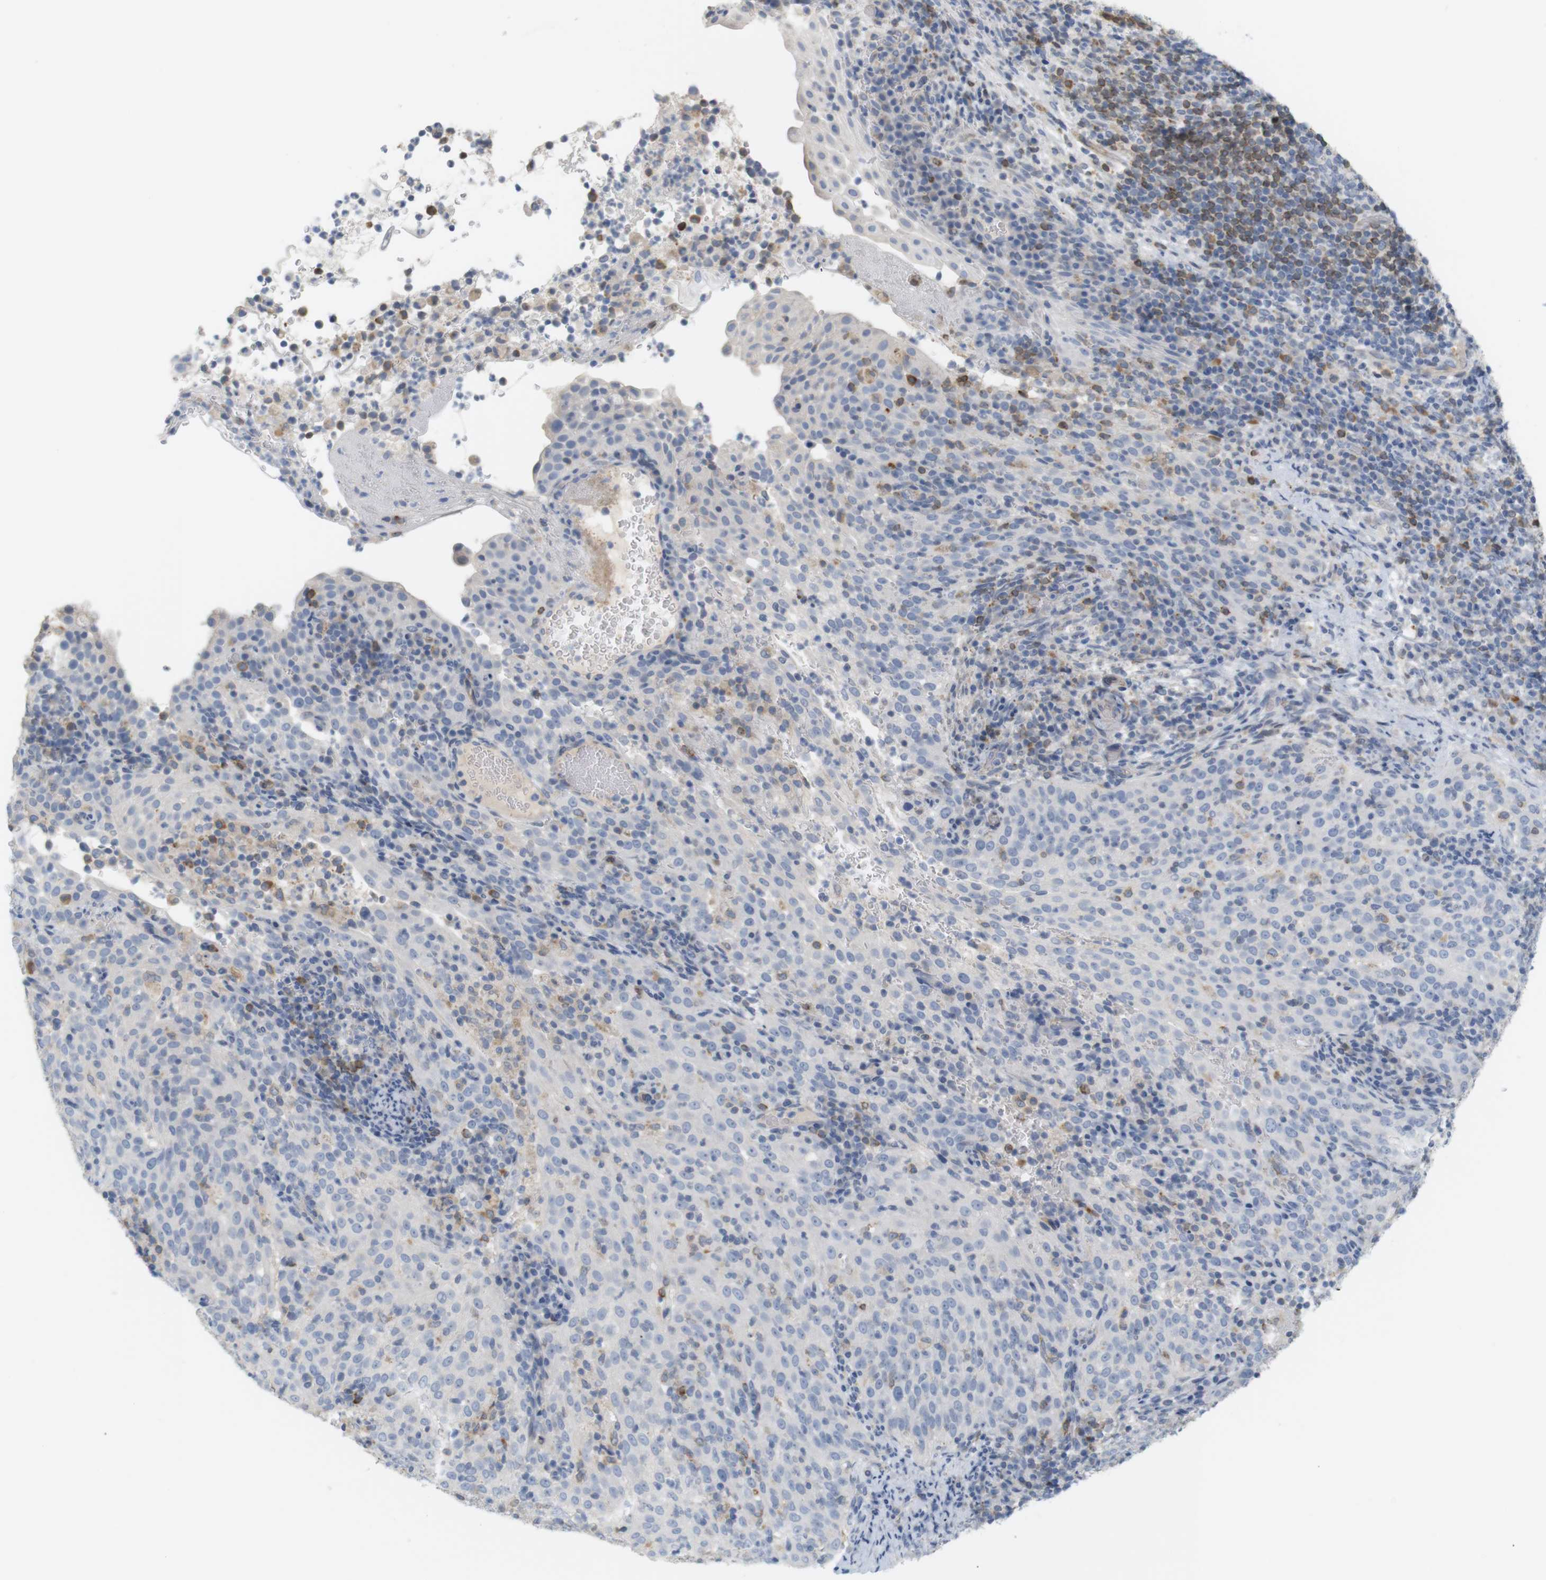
{"staining": {"intensity": "negative", "quantity": "none", "location": "none"}, "tissue": "cervical cancer", "cell_type": "Tumor cells", "image_type": "cancer", "snomed": [{"axis": "morphology", "description": "Squamous cell carcinoma, NOS"}, {"axis": "topography", "description": "Cervix"}], "caption": "Immunohistochemical staining of human cervical squamous cell carcinoma displays no significant positivity in tumor cells.", "gene": "ITPR1", "patient": {"sex": "female", "age": 51}}